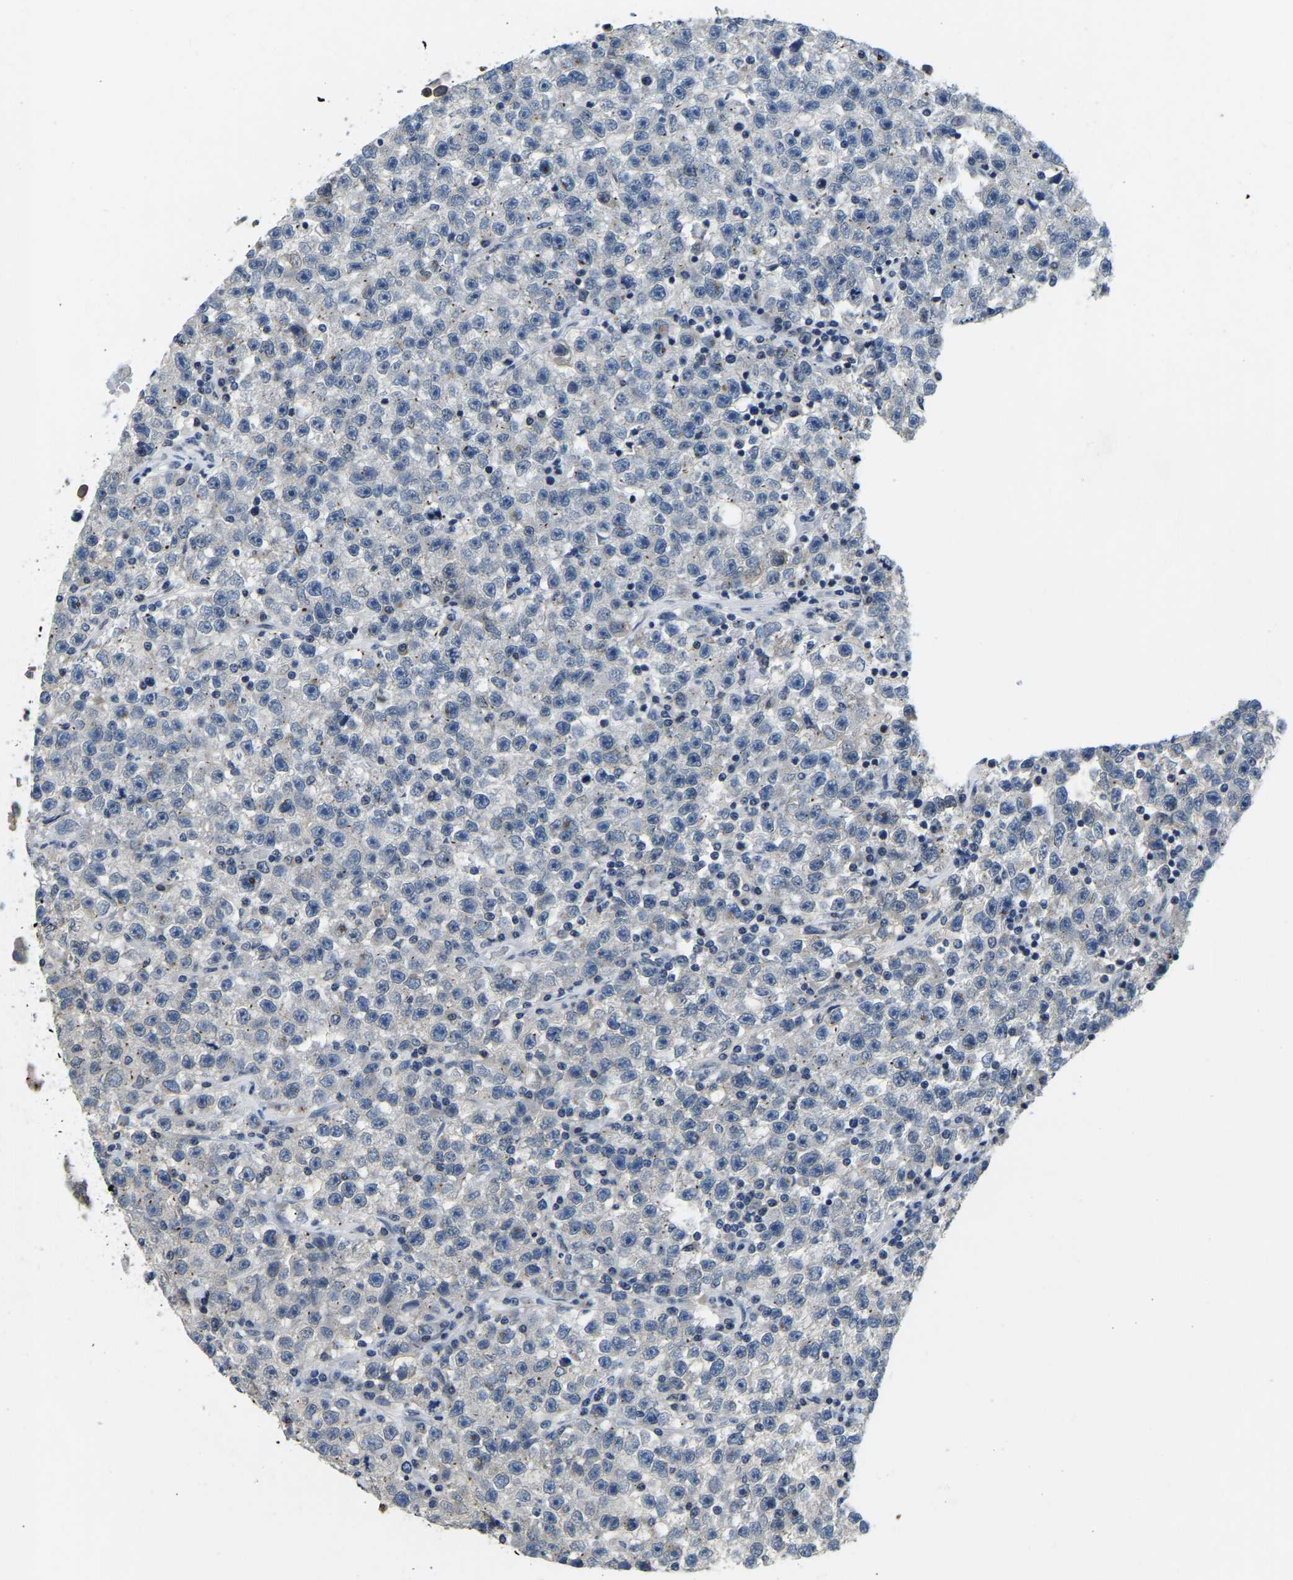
{"staining": {"intensity": "moderate", "quantity": "25%-75%", "location": "cytoplasmic/membranous,nuclear"}, "tissue": "testis cancer", "cell_type": "Tumor cells", "image_type": "cancer", "snomed": [{"axis": "morphology", "description": "Seminoma, NOS"}, {"axis": "topography", "description": "Testis"}], "caption": "Immunohistochemical staining of testis cancer reveals moderate cytoplasmic/membranous and nuclear protein positivity in about 25%-75% of tumor cells.", "gene": "RANBP2", "patient": {"sex": "male", "age": 22}}